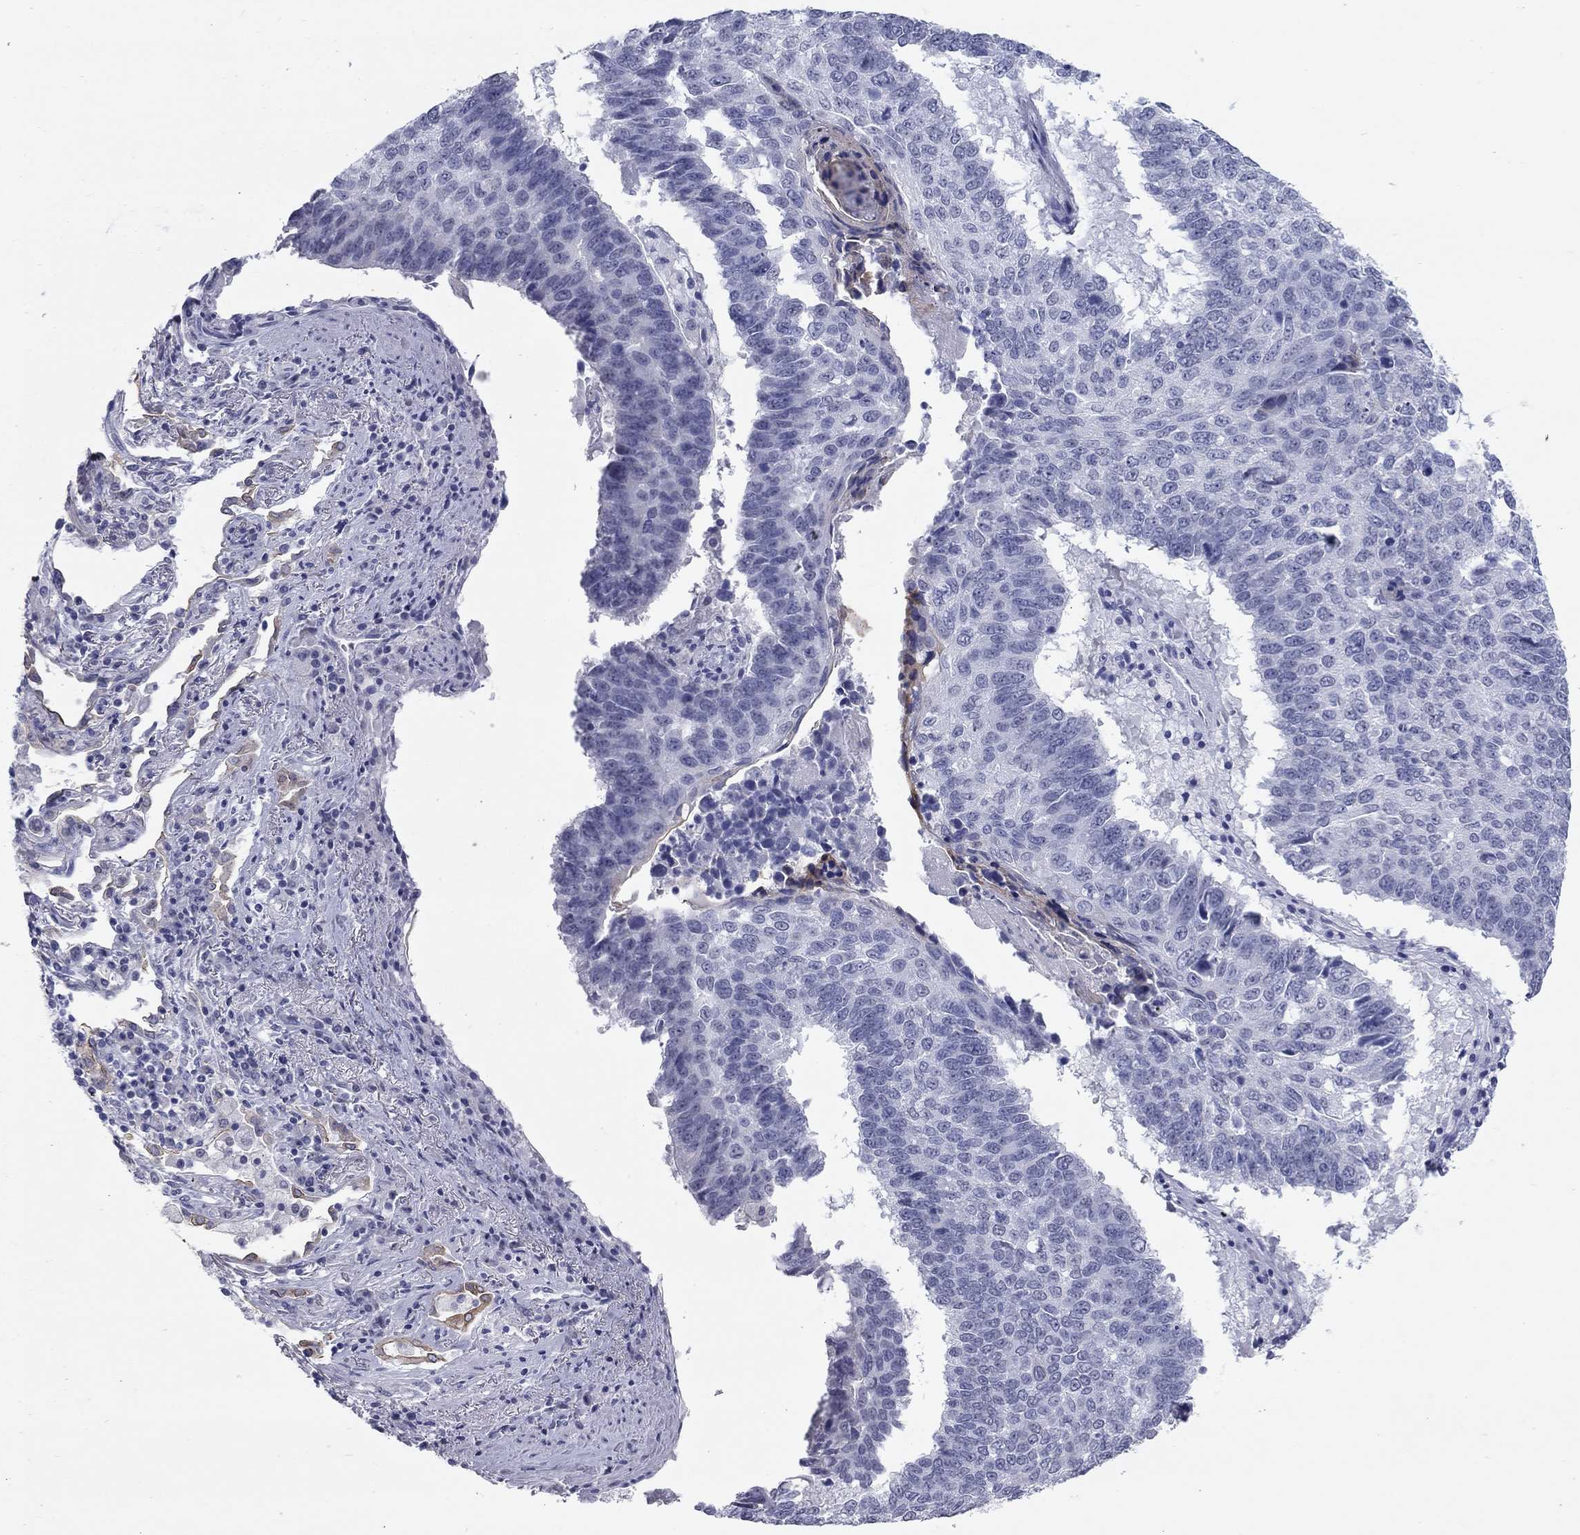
{"staining": {"intensity": "negative", "quantity": "none", "location": "none"}, "tissue": "lung cancer", "cell_type": "Tumor cells", "image_type": "cancer", "snomed": [{"axis": "morphology", "description": "Squamous cell carcinoma, NOS"}, {"axis": "topography", "description": "Lung"}], "caption": "Lung cancer (squamous cell carcinoma) was stained to show a protein in brown. There is no significant positivity in tumor cells.", "gene": "KRT75", "patient": {"sex": "male", "age": 73}}